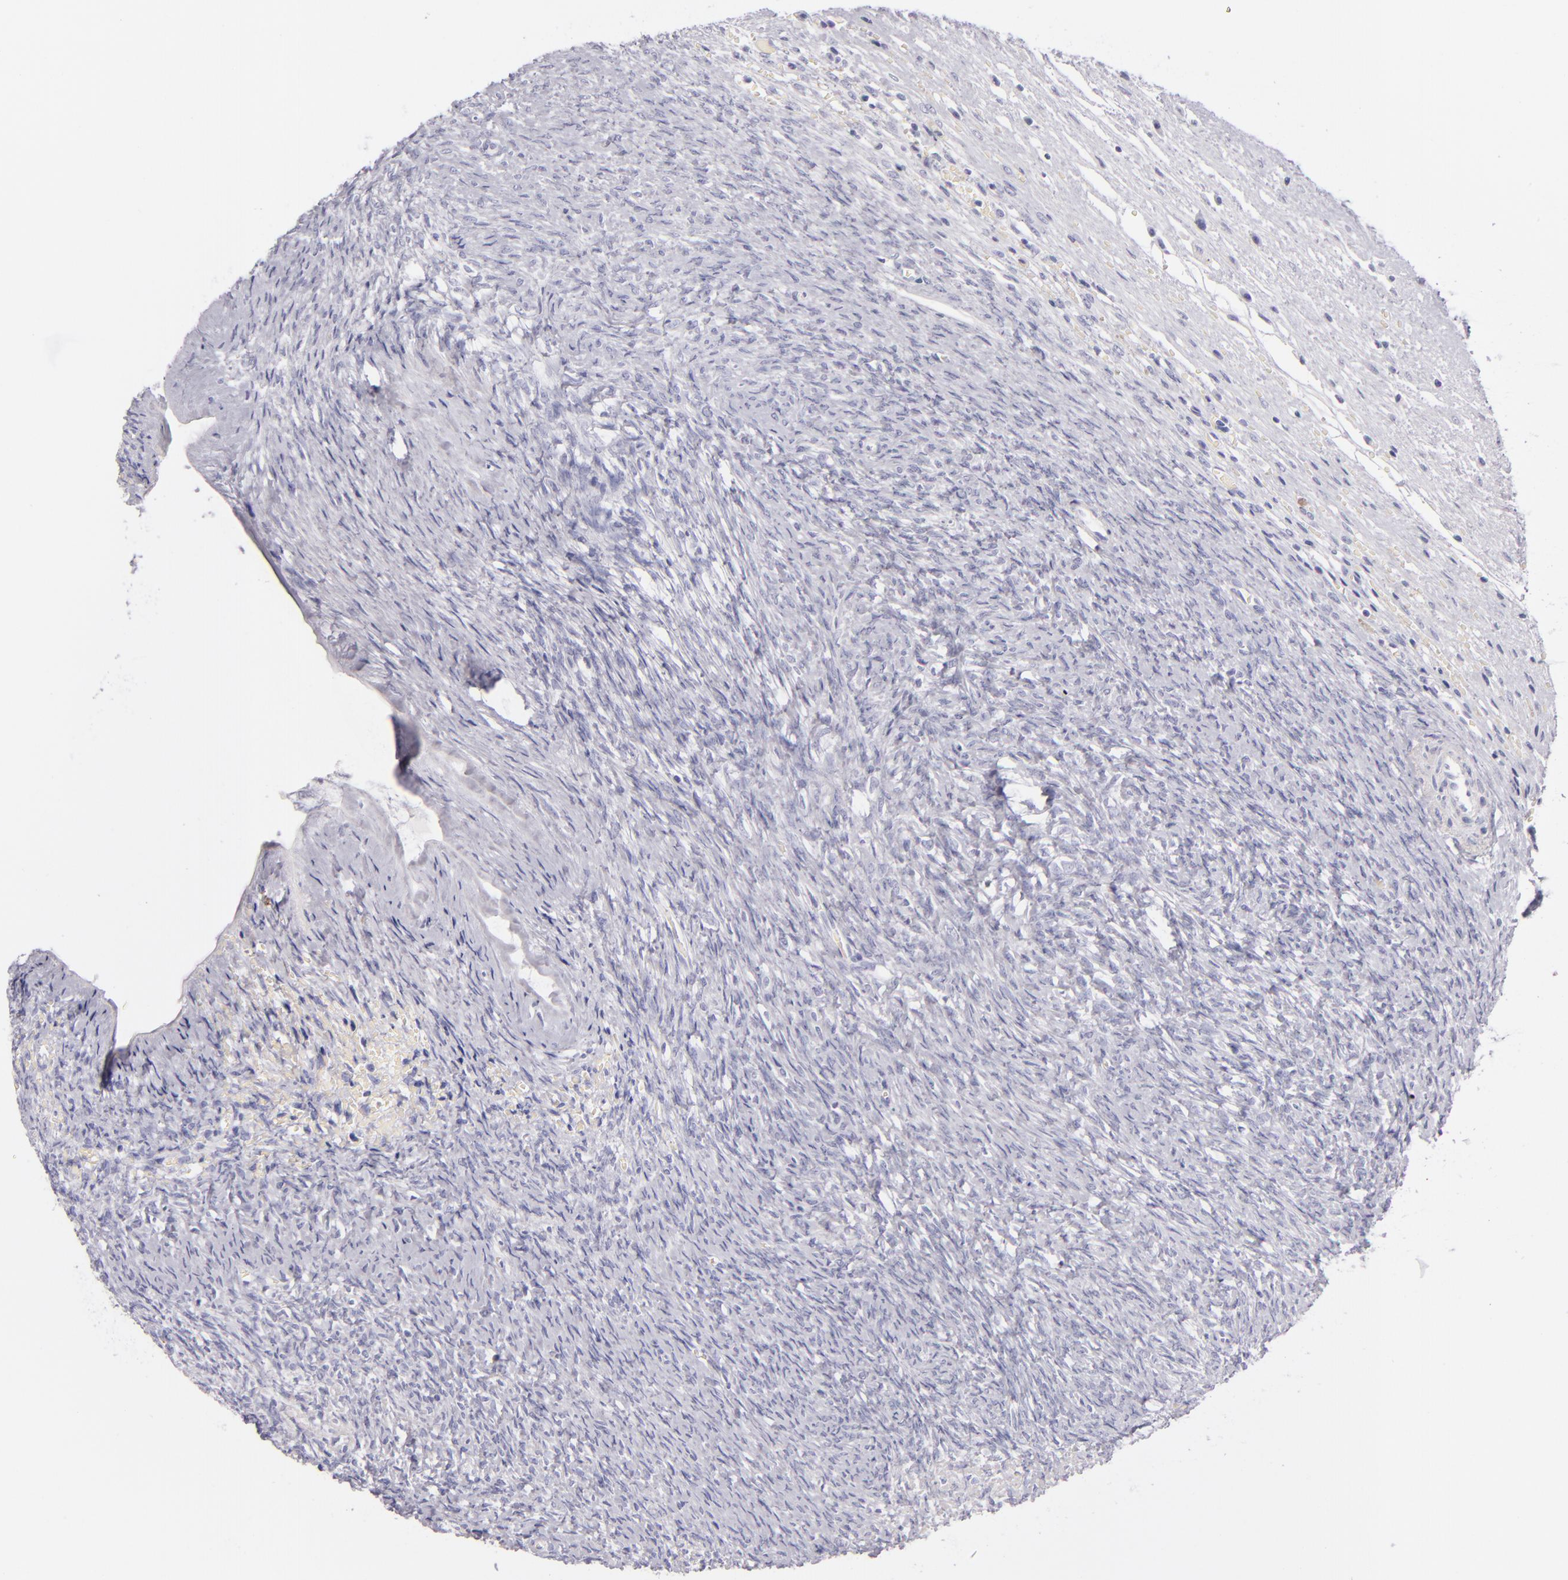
{"staining": {"intensity": "negative", "quantity": "none", "location": "none"}, "tissue": "ovary", "cell_type": "Follicle cells", "image_type": "normal", "snomed": [{"axis": "morphology", "description": "Normal tissue, NOS"}, {"axis": "topography", "description": "Ovary"}], "caption": "DAB (3,3'-diaminobenzidine) immunohistochemical staining of normal human ovary displays no significant staining in follicle cells.", "gene": "CD207", "patient": {"sex": "female", "age": 56}}